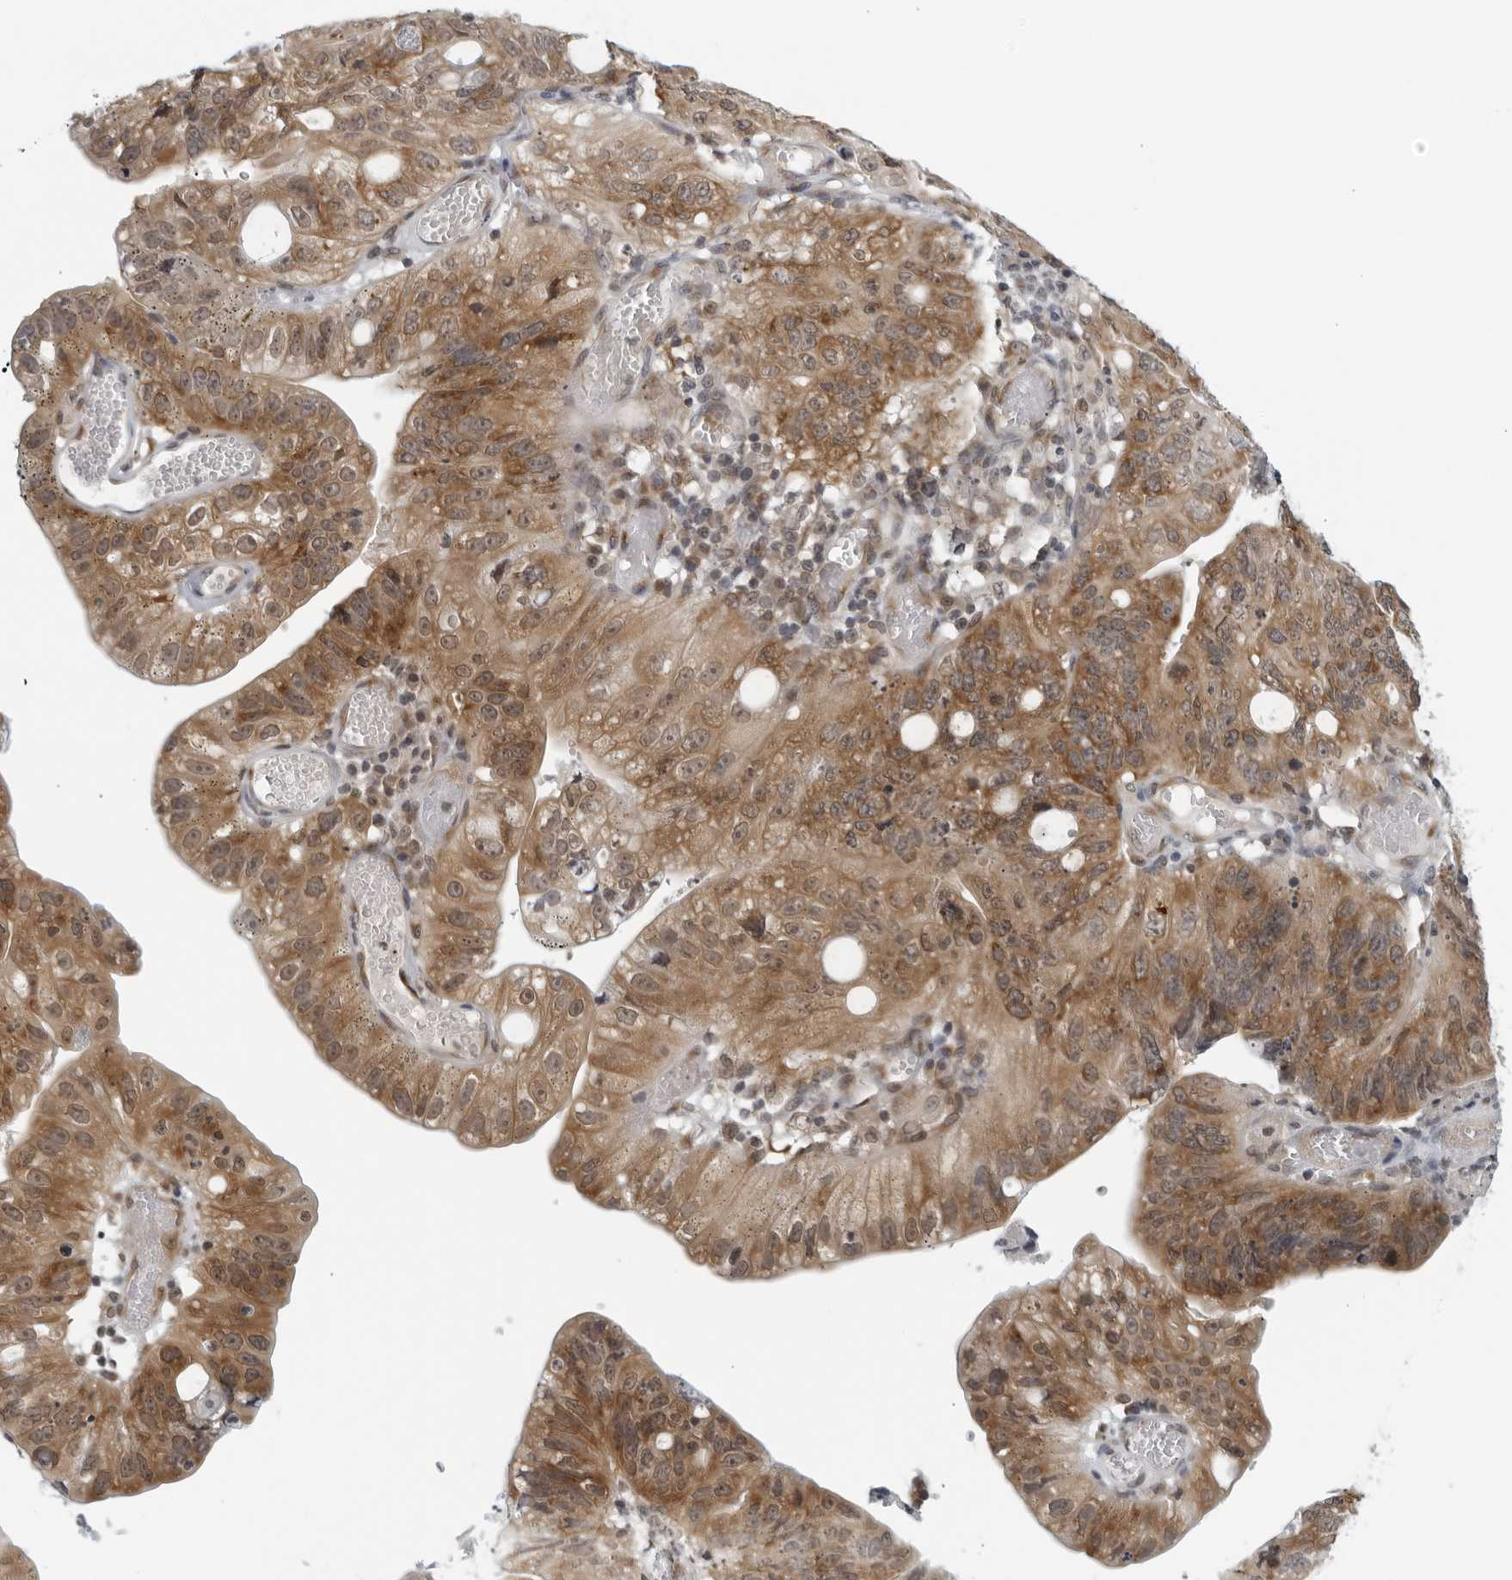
{"staining": {"intensity": "moderate", "quantity": ">75%", "location": "cytoplasmic/membranous"}, "tissue": "stomach cancer", "cell_type": "Tumor cells", "image_type": "cancer", "snomed": [{"axis": "morphology", "description": "Adenocarcinoma, NOS"}, {"axis": "topography", "description": "Stomach"}], "caption": "Tumor cells reveal medium levels of moderate cytoplasmic/membranous staining in approximately >75% of cells in human stomach cancer. The staining was performed using DAB to visualize the protein expression in brown, while the nuclei were stained in blue with hematoxylin (Magnification: 20x).", "gene": "RC3H1", "patient": {"sex": "male", "age": 59}}